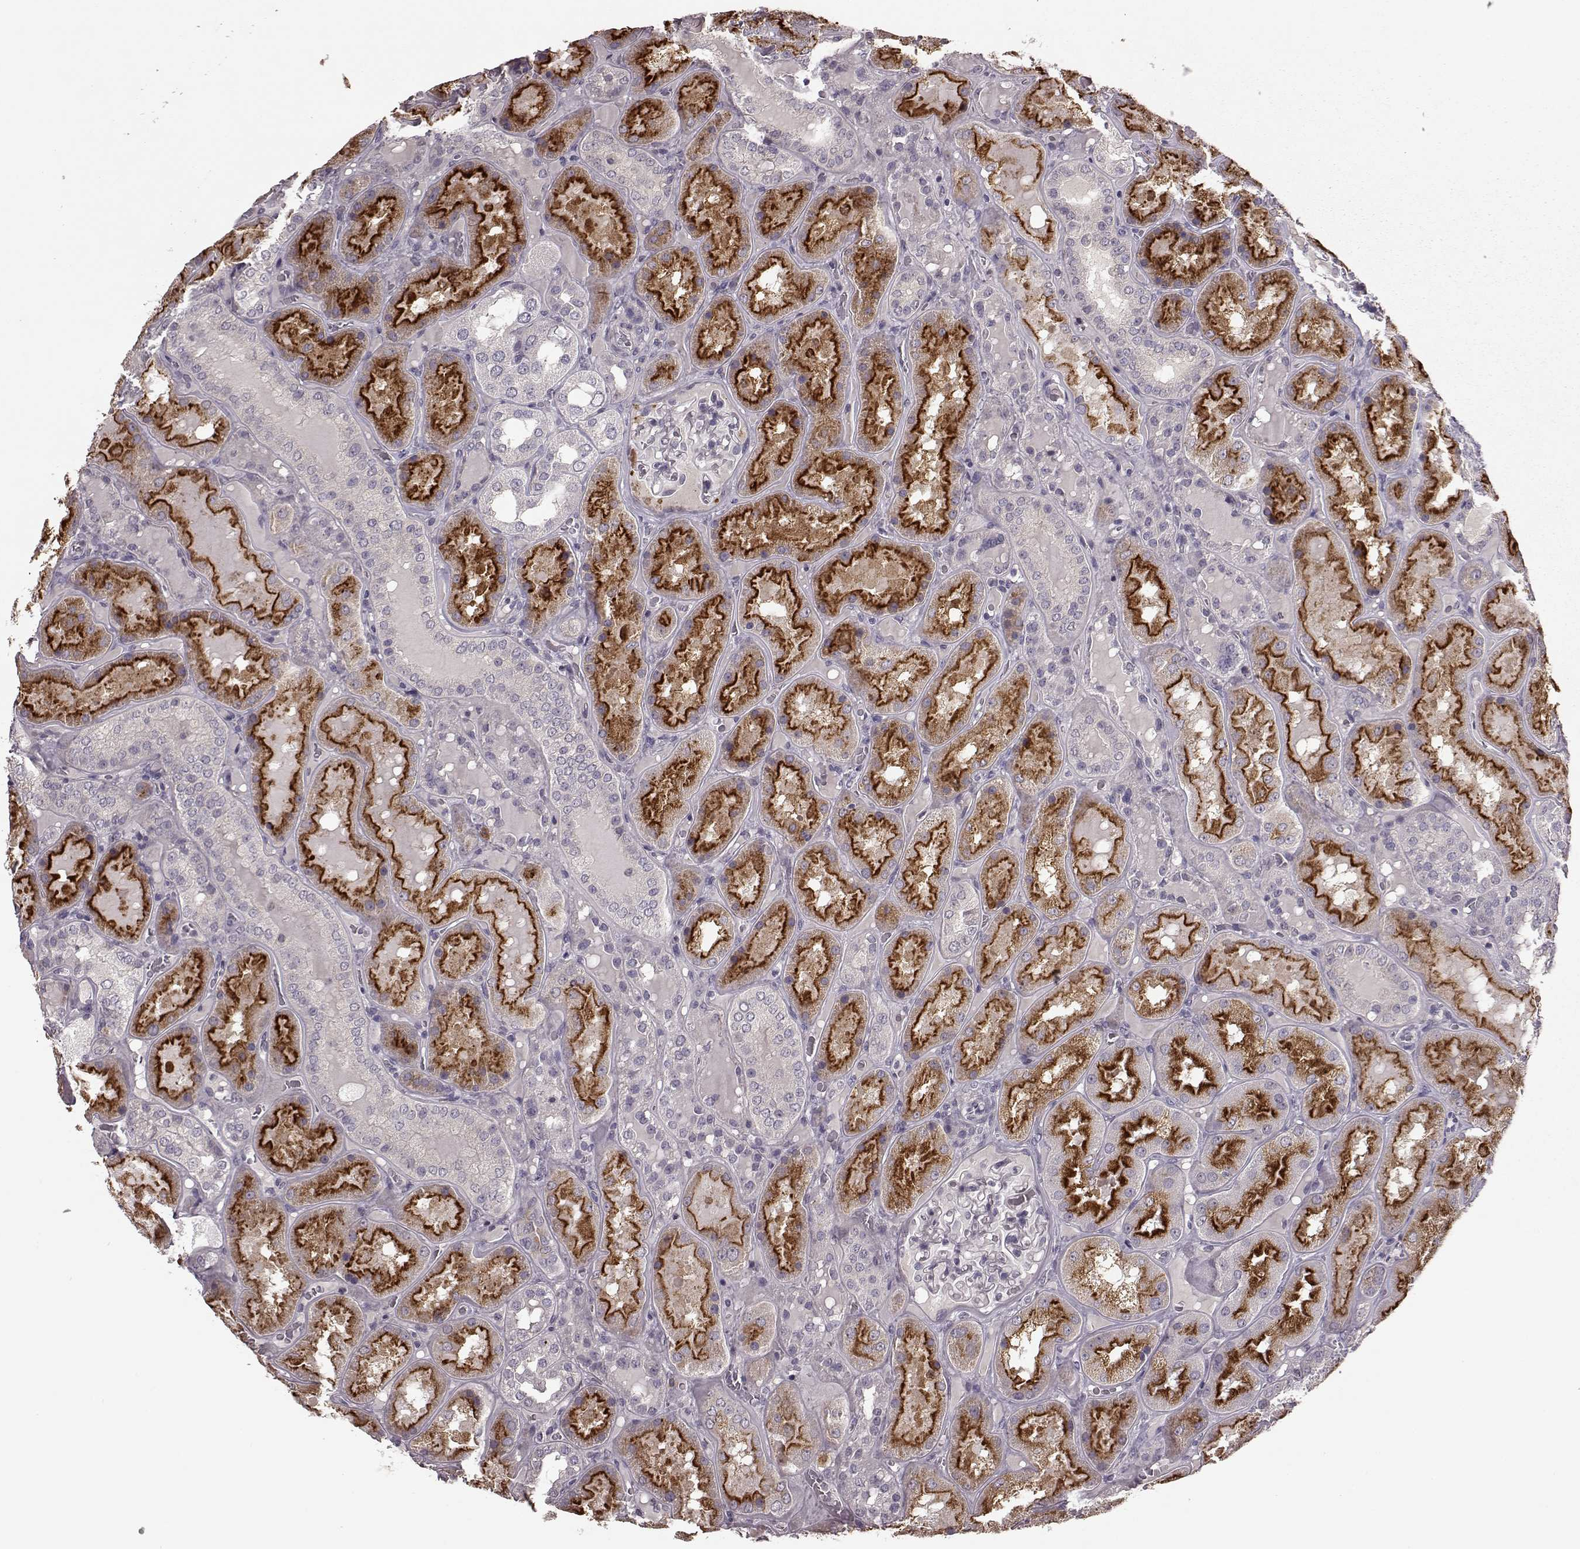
{"staining": {"intensity": "negative", "quantity": "none", "location": "none"}, "tissue": "kidney", "cell_type": "Cells in glomeruli", "image_type": "normal", "snomed": [{"axis": "morphology", "description": "Normal tissue, NOS"}, {"axis": "topography", "description": "Kidney"}], "caption": "This is a photomicrograph of IHC staining of normal kidney, which shows no expression in cells in glomeruli.", "gene": "SLC52A3", "patient": {"sex": "male", "age": 73}}